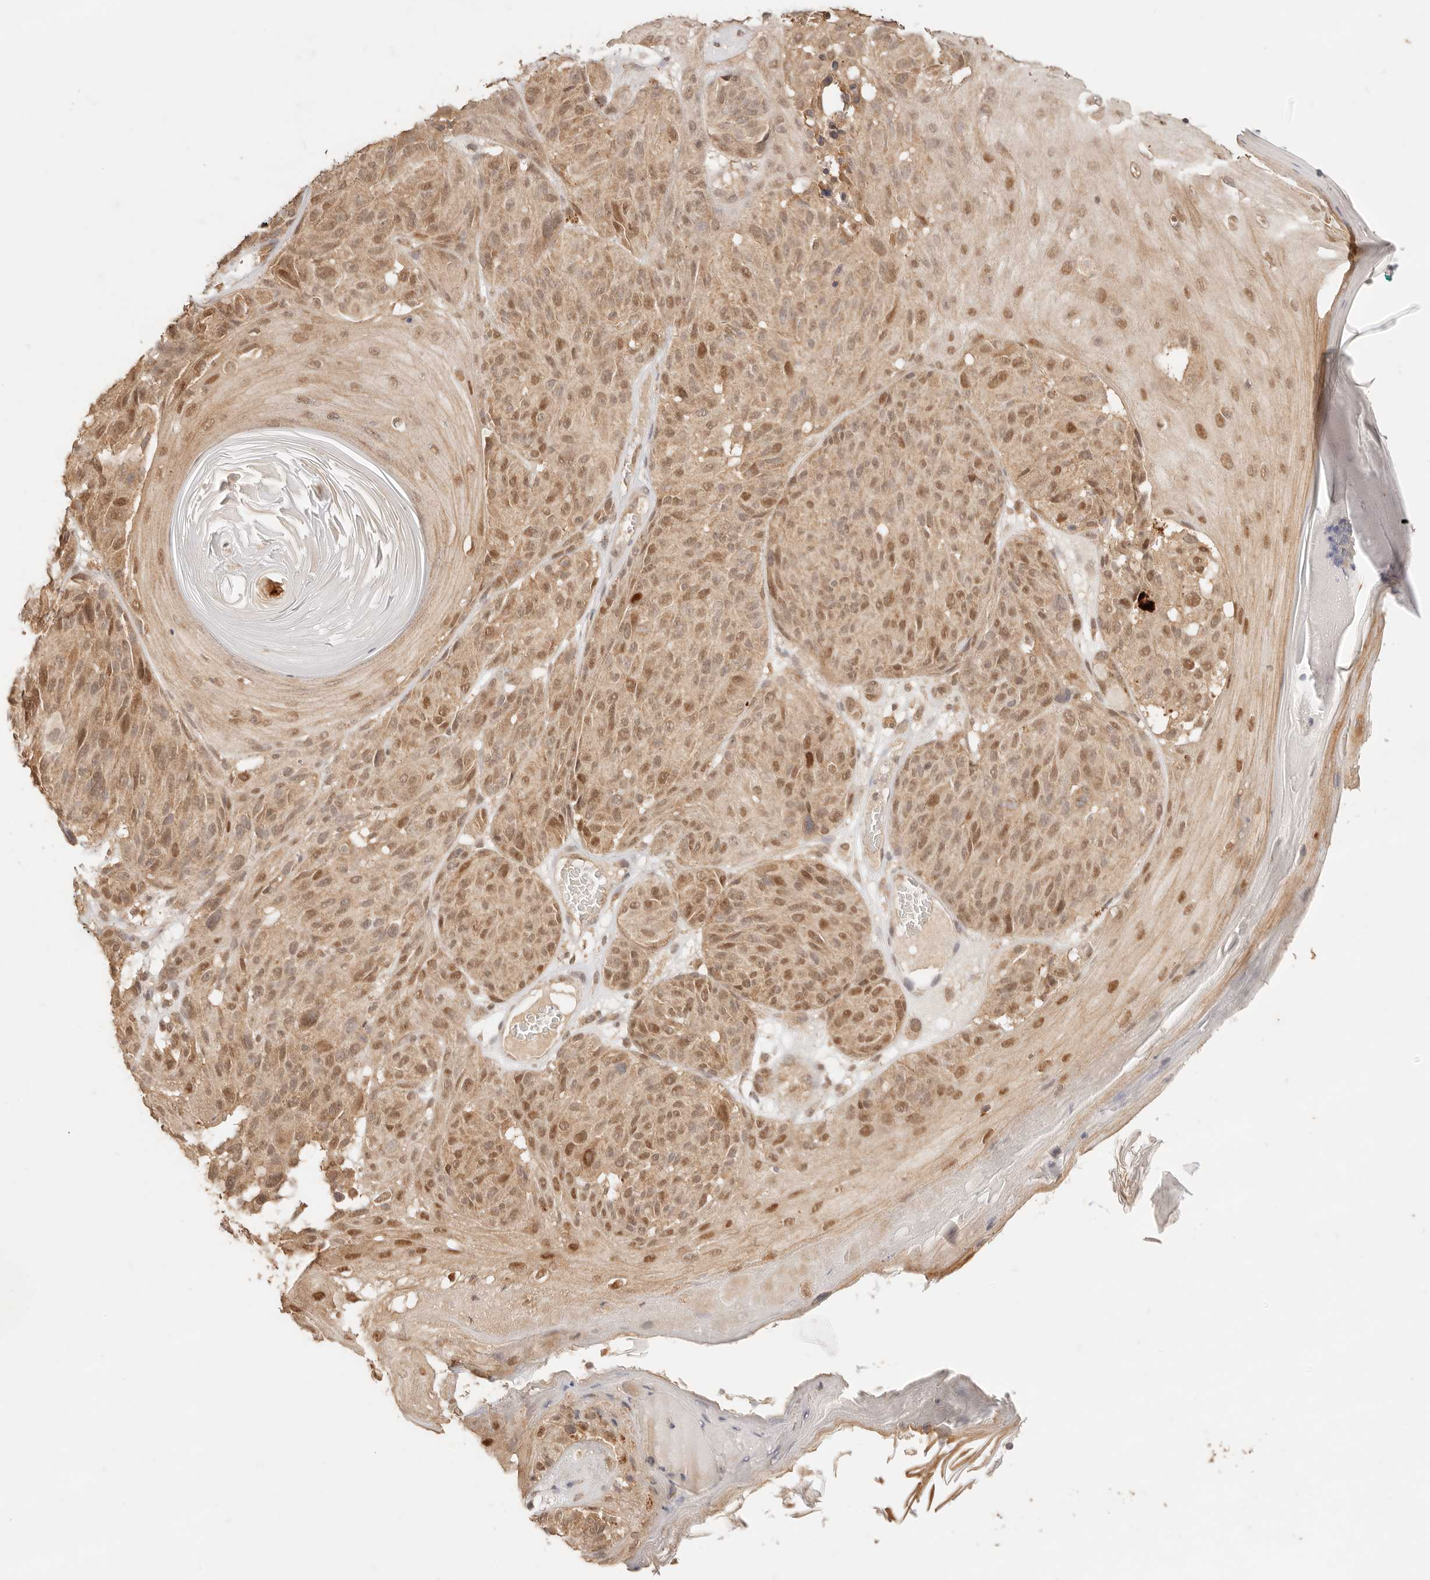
{"staining": {"intensity": "moderate", "quantity": ">75%", "location": "cytoplasmic/membranous,nuclear"}, "tissue": "melanoma", "cell_type": "Tumor cells", "image_type": "cancer", "snomed": [{"axis": "morphology", "description": "Malignant melanoma, NOS"}, {"axis": "topography", "description": "Skin"}], "caption": "There is medium levels of moderate cytoplasmic/membranous and nuclear positivity in tumor cells of malignant melanoma, as demonstrated by immunohistochemical staining (brown color).", "gene": "TRIM11", "patient": {"sex": "male", "age": 83}}